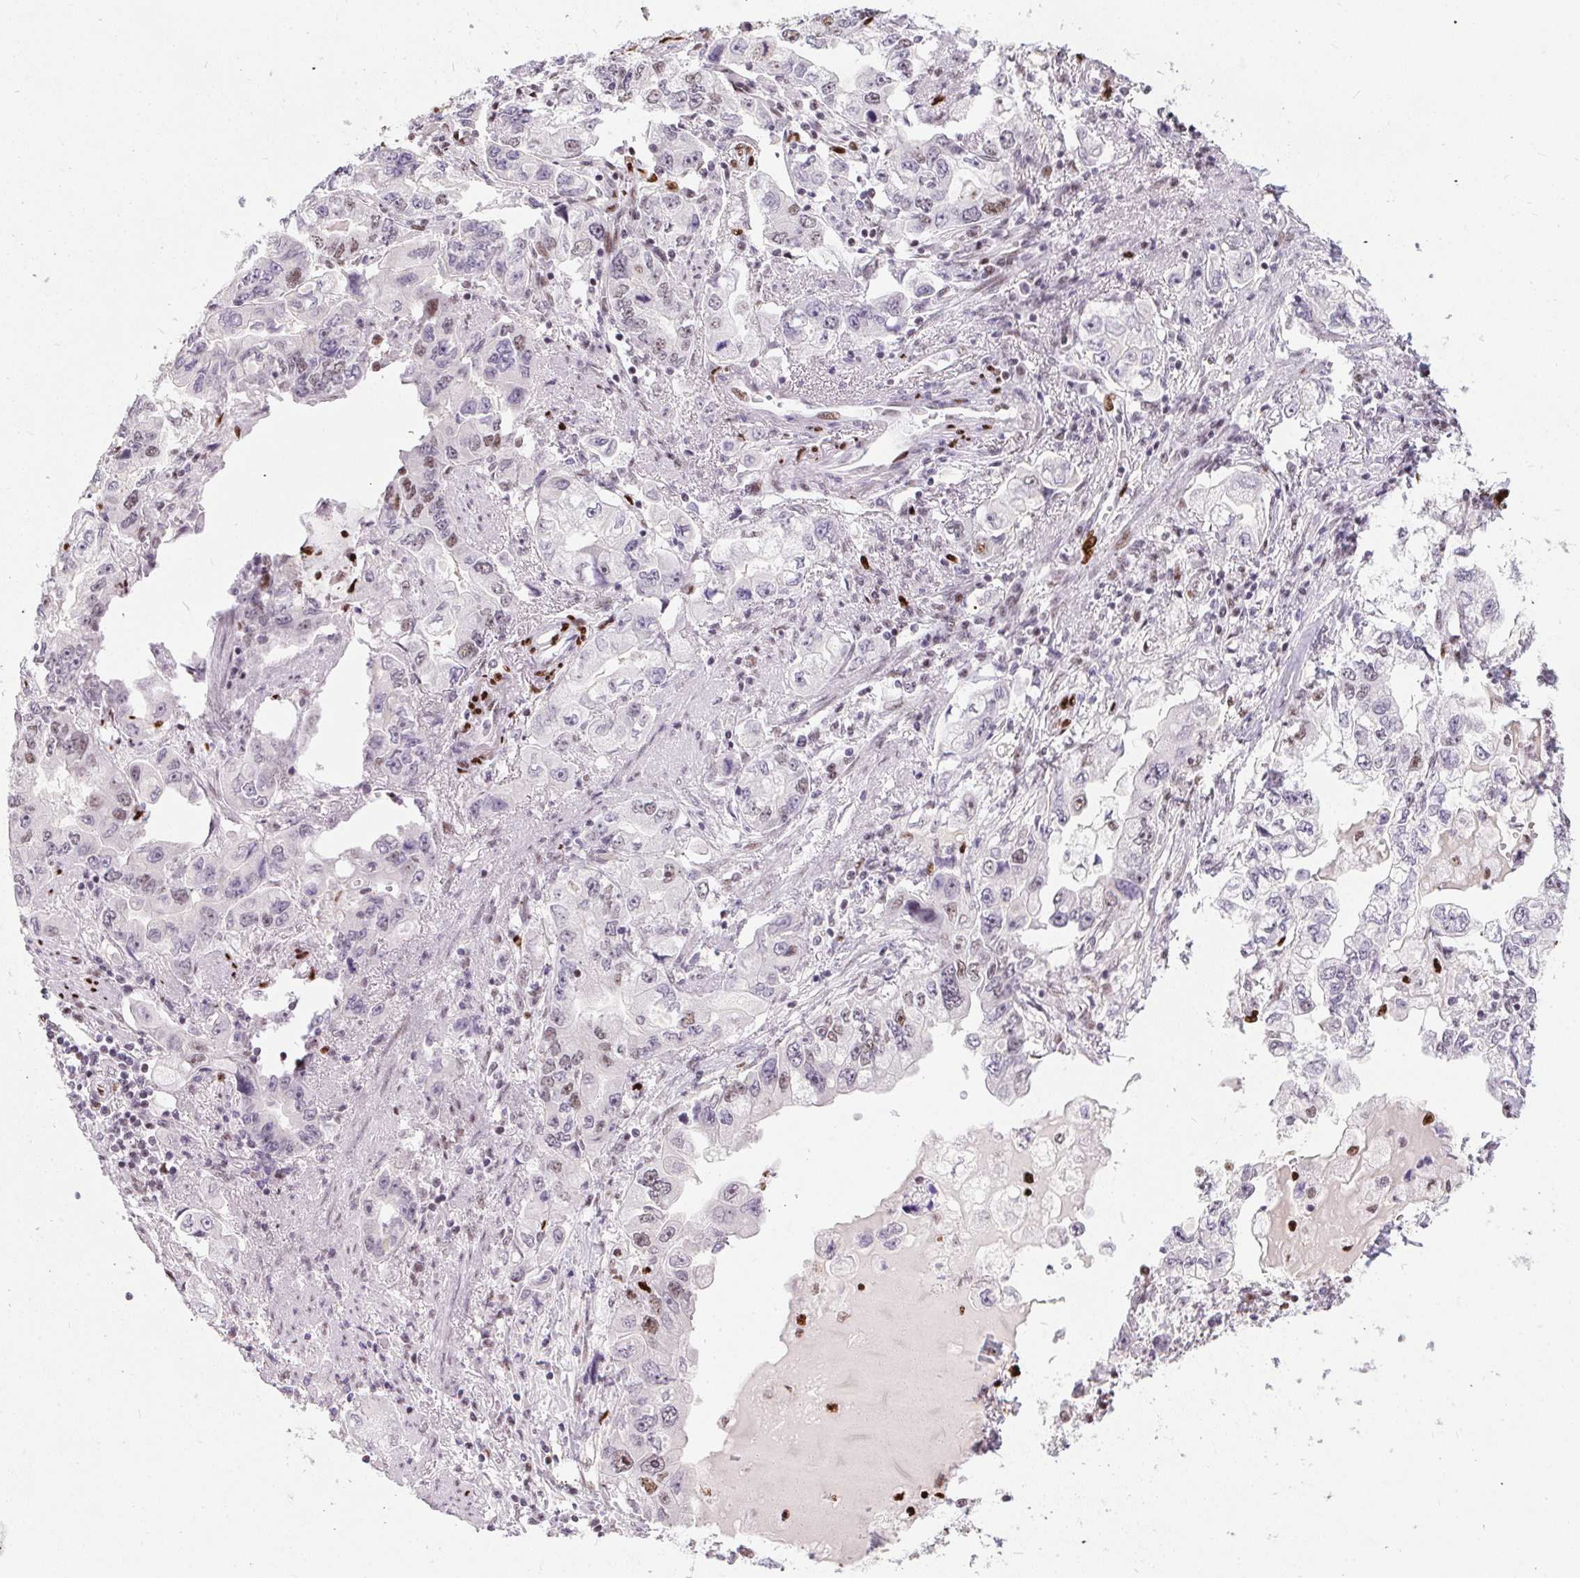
{"staining": {"intensity": "moderate", "quantity": "<25%", "location": "nuclear"}, "tissue": "stomach cancer", "cell_type": "Tumor cells", "image_type": "cancer", "snomed": [{"axis": "morphology", "description": "Adenocarcinoma, NOS"}, {"axis": "topography", "description": "Stomach, lower"}], "caption": "Stomach cancer stained for a protein (brown) shows moderate nuclear positive positivity in about <25% of tumor cells.", "gene": "PAGE3", "patient": {"sex": "female", "age": 93}}